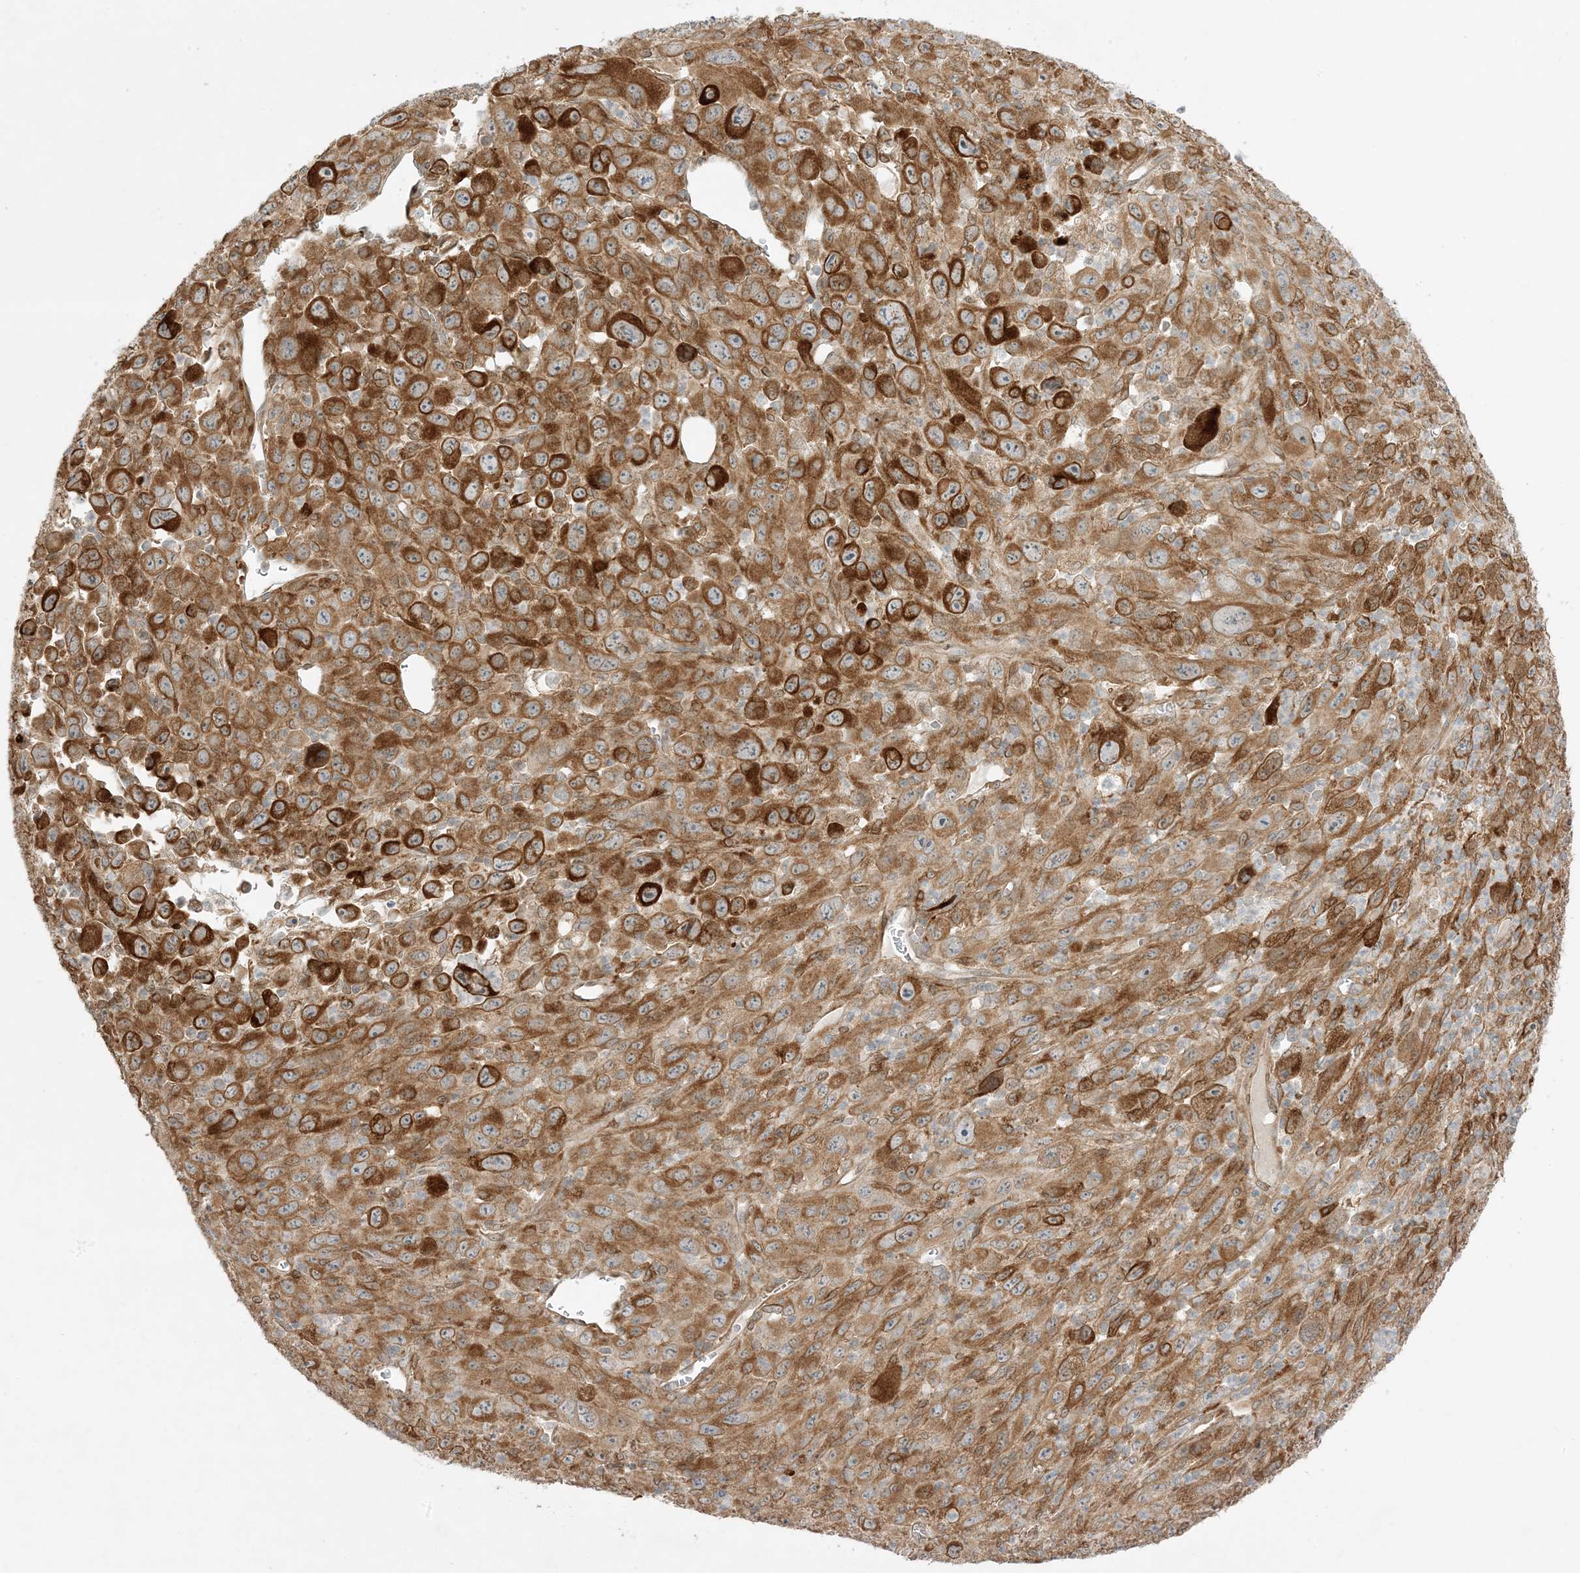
{"staining": {"intensity": "strong", "quantity": ">75%", "location": "cytoplasmic/membranous"}, "tissue": "melanoma", "cell_type": "Tumor cells", "image_type": "cancer", "snomed": [{"axis": "morphology", "description": "Malignant melanoma, Metastatic site"}, {"axis": "topography", "description": "Skin"}], "caption": "Protein staining by immunohistochemistry (IHC) demonstrates strong cytoplasmic/membranous positivity in about >75% of tumor cells in malignant melanoma (metastatic site).", "gene": "SCARF2", "patient": {"sex": "female", "age": 56}}